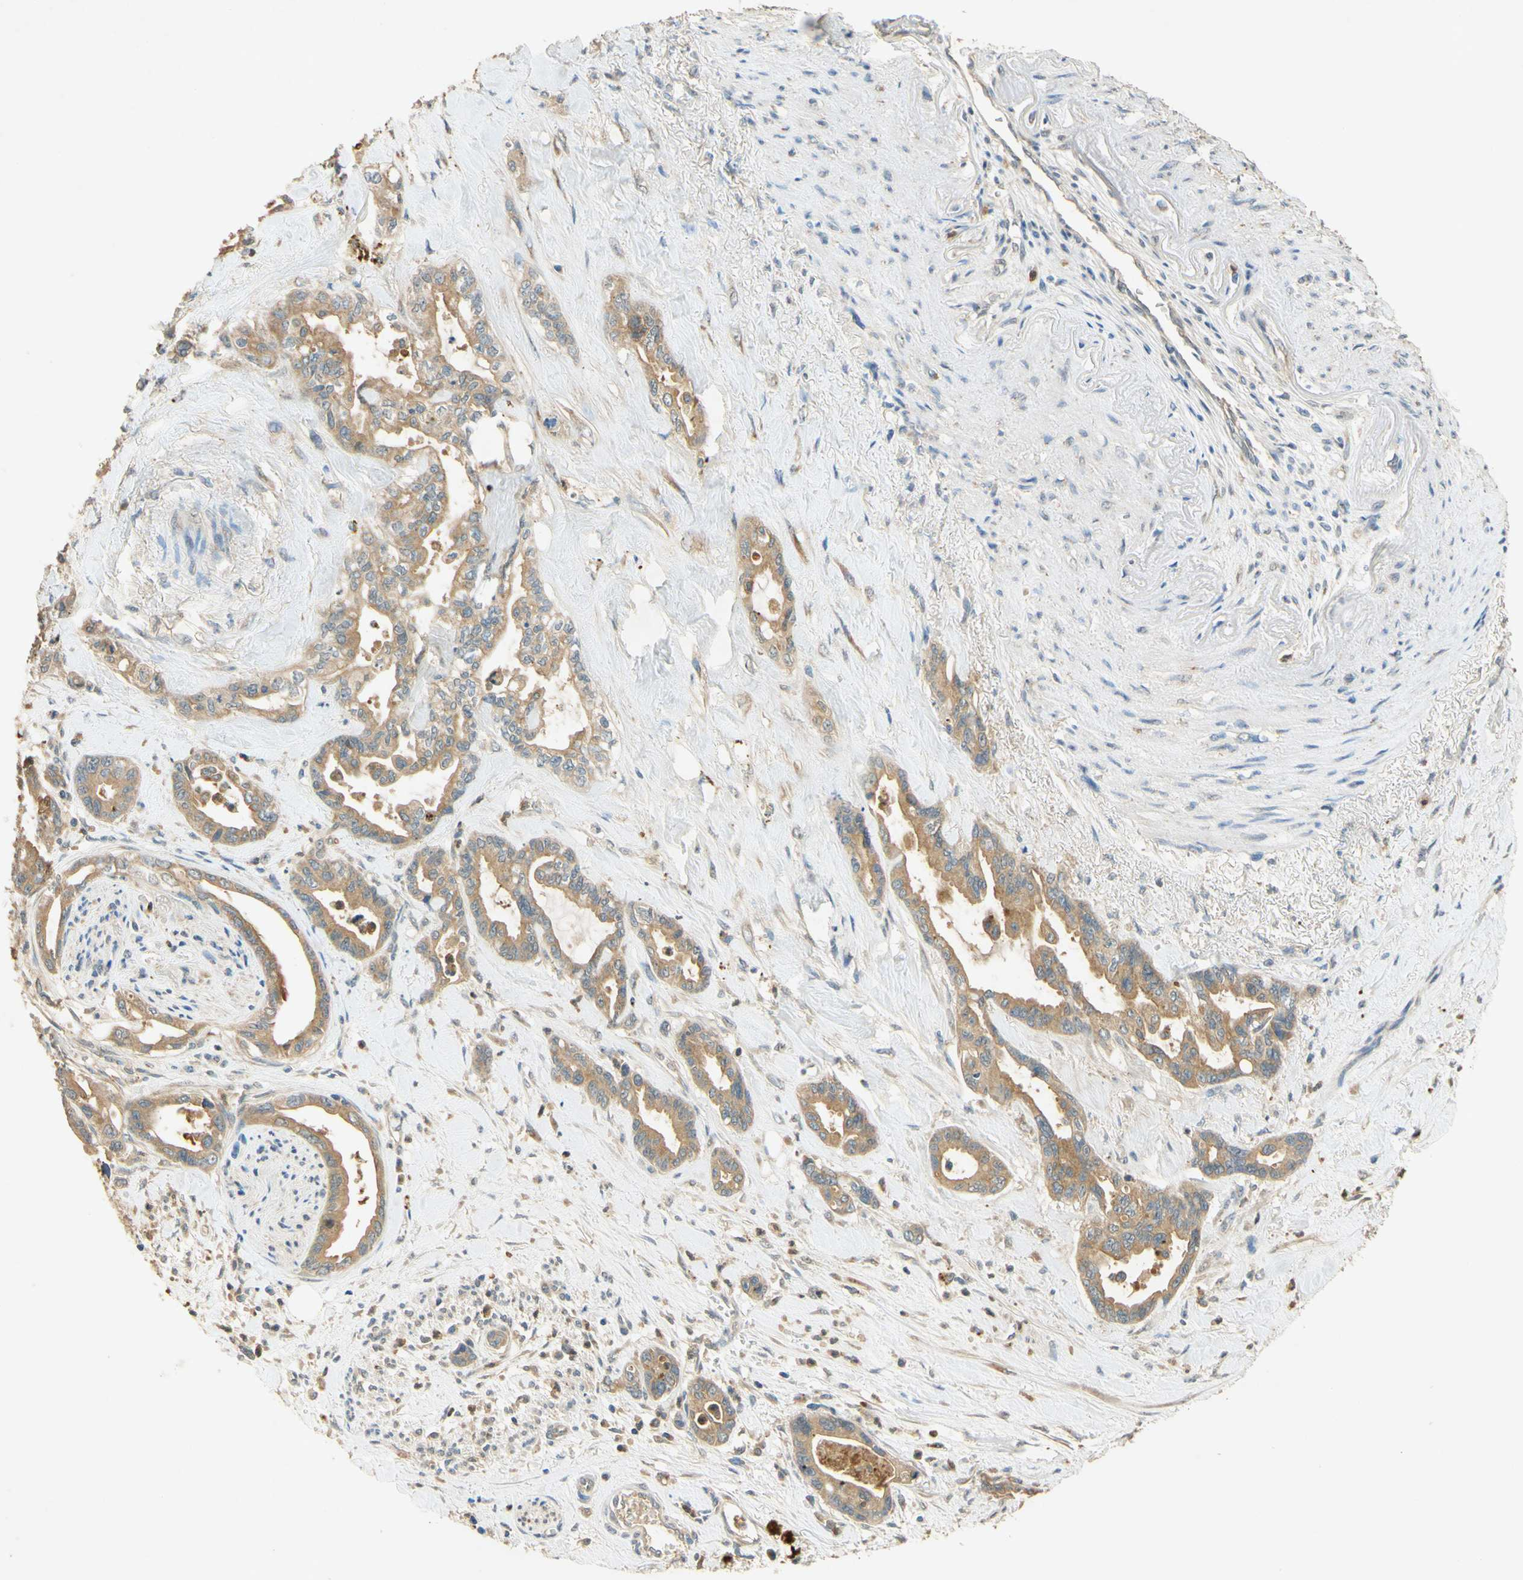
{"staining": {"intensity": "moderate", "quantity": ">75%", "location": "cytoplasmic/membranous"}, "tissue": "pancreatic cancer", "cell_type": "Tumor cells", "image_type": "cancer", "snomed": [{"axis": "morphology", "description": "Adenocarcinoma, NOS"}, {"axis": "topography", "description": "Pancreas"}], "caption": "This micrograph exhibits pancreatic cancer stained with immunohistochemistry to label a protein in brown. The cytoplasmic/membranous of tumor cells show moderate positivity for the protein. Nuclei are counter-stained blue.", "gene": "ENTREP2", "patient": {"sex": "male", "age": 70}}